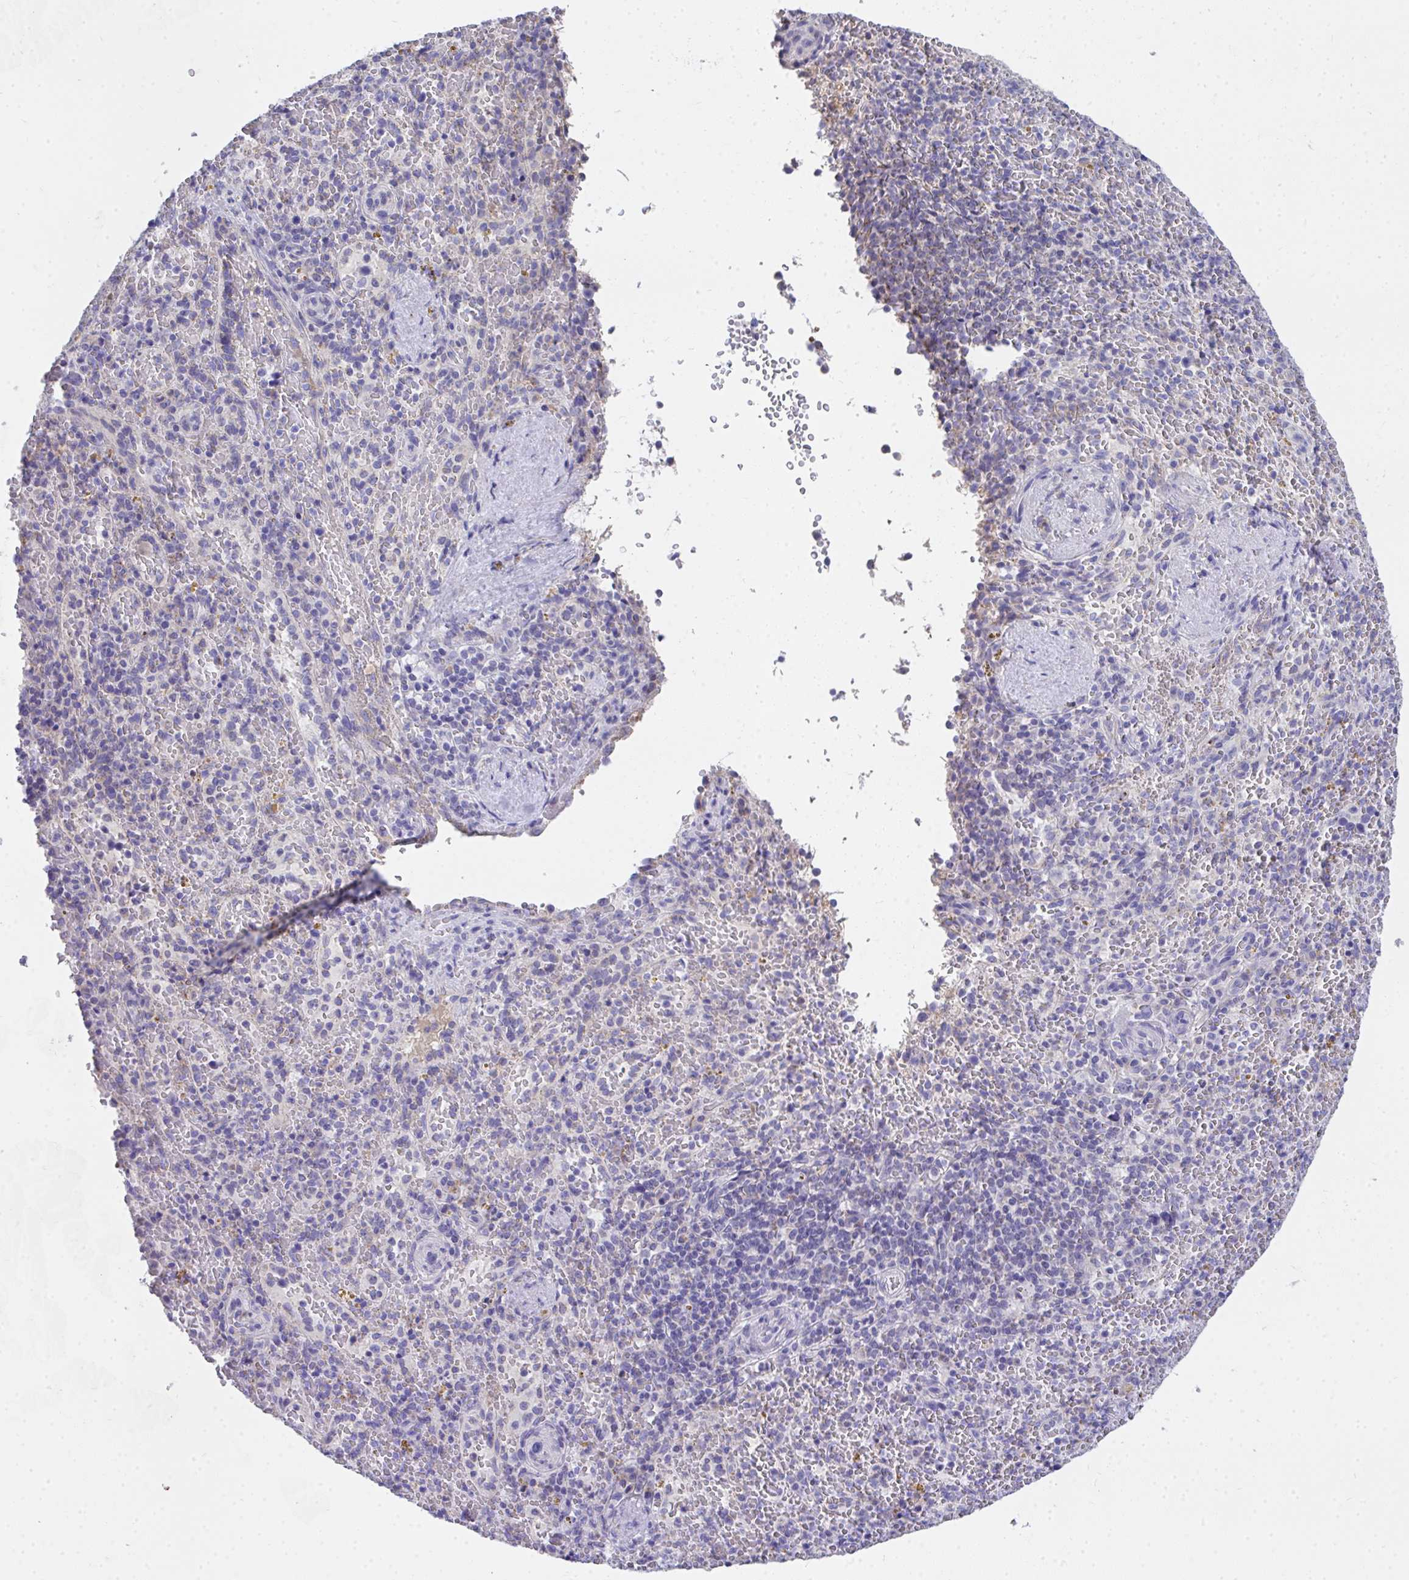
{"staining": {"intensity": "negative", "quantity": "none", "location": "none"}, "tissue": "spleen", "cell_type": "Cells in red pulp", "image_type": "normal", "snomed": [{"axis": "morphology", "description": "Normal tissue, NOS"}, {"axis": "topography", "description": "Spleen"}], "caption": "This is an immunohistochemistry (IHC) histopathology image of normal human spleen. There is no positivity in cells in red pulp.", "gene": "COA5", "patient": {"sex": "female", "age": 50}}